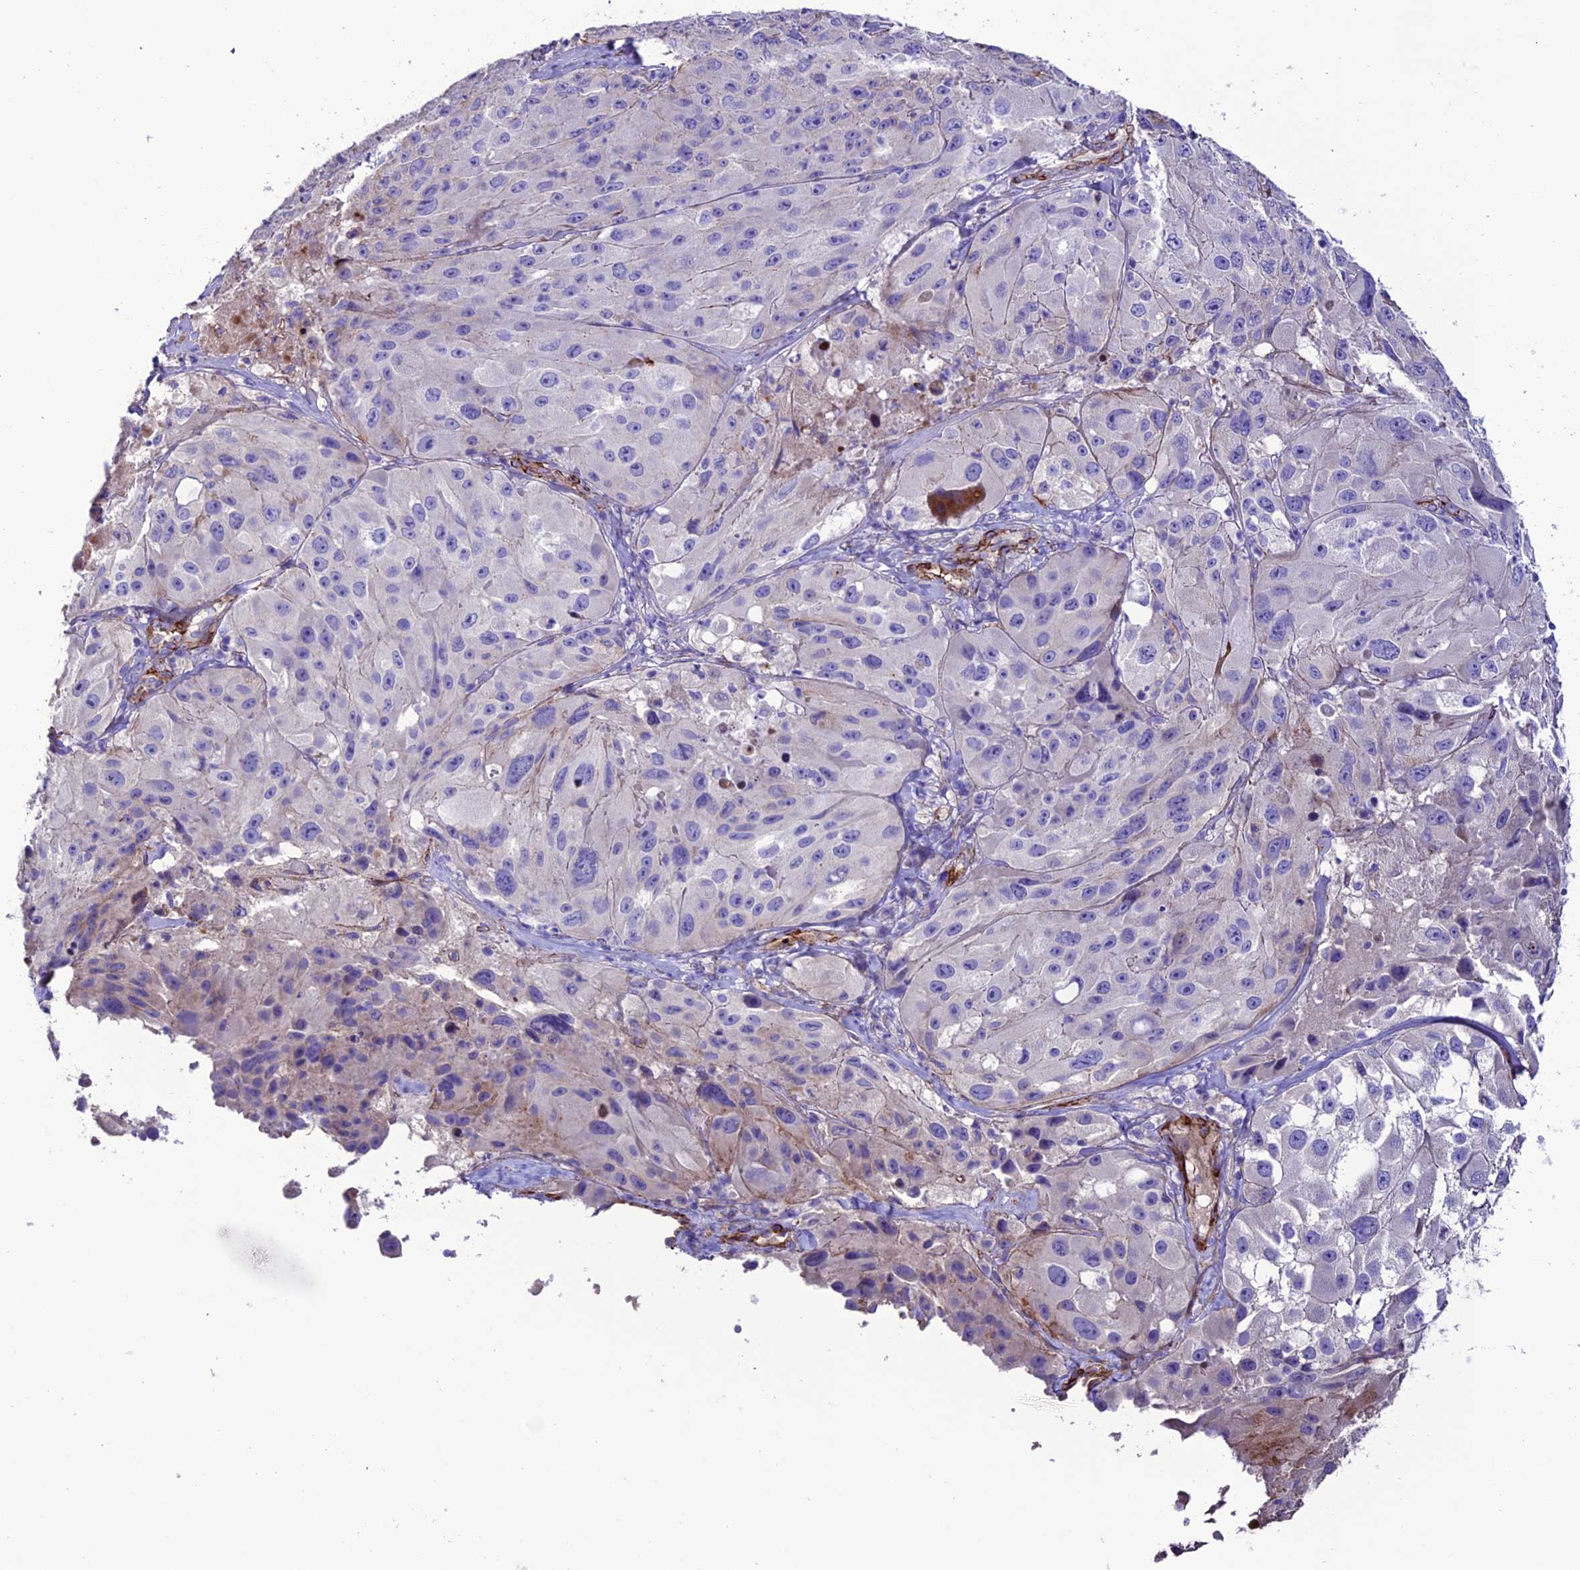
{"staining": {"intensity": "negative", "quantity": "none", "location": "none"}, "tissue": "melanoma", "cell_type": "Tumor cells", "image_type": "cancer", "snomed": [{"axis": "morphology", "description": "Malignant melanoma, Metastatic site"}, {"axis": "topography", "description": "Lymph node"}], "caption": "IHC photomicrograph of neoplastic tissue: human malignant melanoma (metastatic site) stained with DAB displays no significant protein expression in tumor cells.", "gene": "REX1BD", "patient": {"sex": "male", "age": 62}}